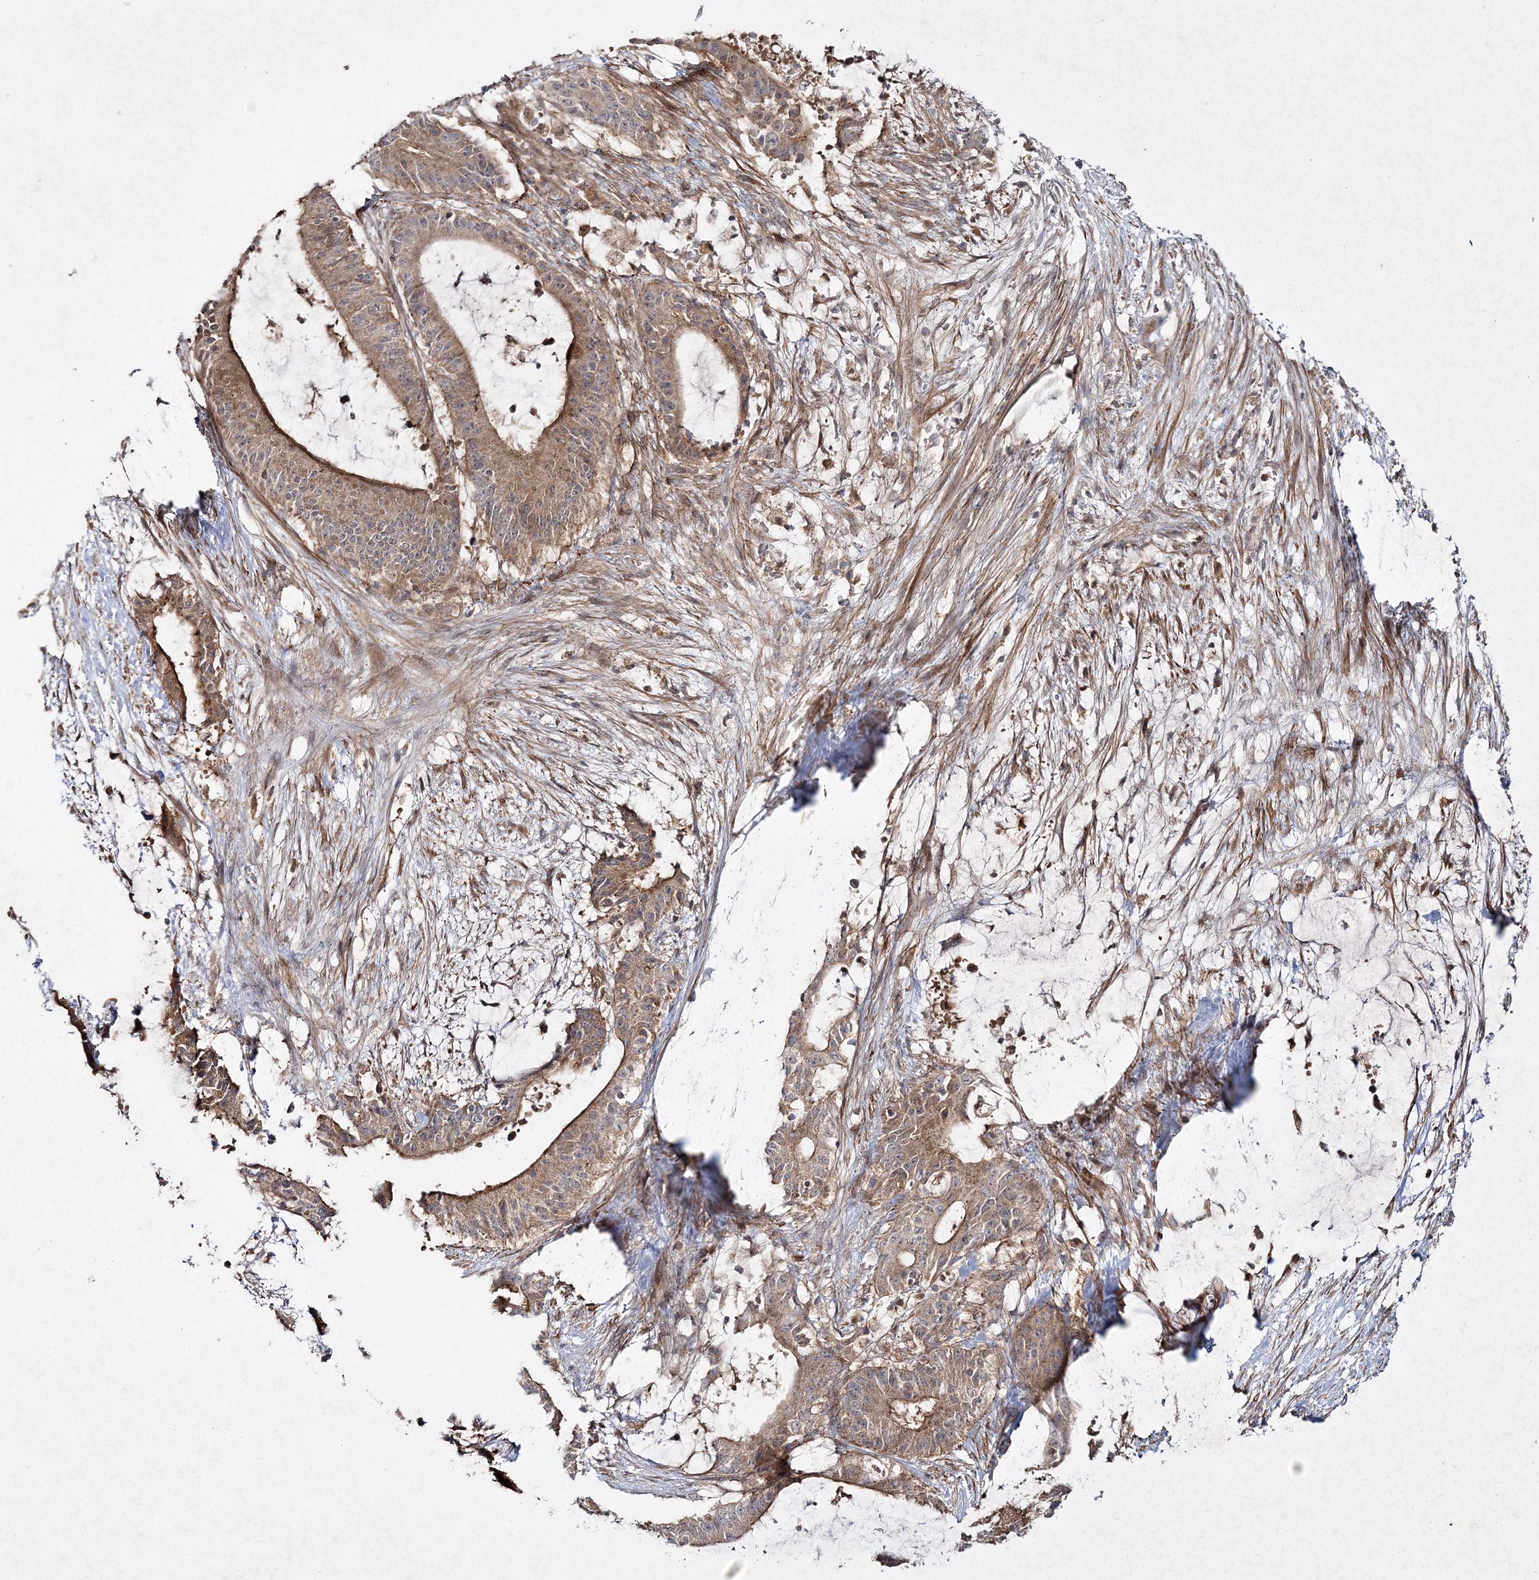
{"staining": {"intensity": "moderate", "quantity": ">75%", "location": "cytoplasmic/membranous"}, "tissue": "liver cancer", "cell_type": "Tumor cells", "image_type": "cancer", "snomed": [{"axis": "morphology", "description": "Normal tissue, NOS"}, {"axis": "morphology", "description": "Cholangiocarcinoma"}, {"axis": "topography", "description": "Liver"}, {"axis": "topography", "description": "Peripheral nerve tissue"}], "caption": "A histopathology image of liver cancer (cholangiocarcinoma) stained for a protein exhibits moderate cytoplasmic/membranous brown staining in tumor cells. The staining was performed using DAB (3,3'-diaminobenzidine) to visualize the protein expression in brown, while the nuclei were stained in blue with hematoxylin (Magnification: 20x).", "gene": "MOCS2", "patient": {"sex": "female", "age": 73}}